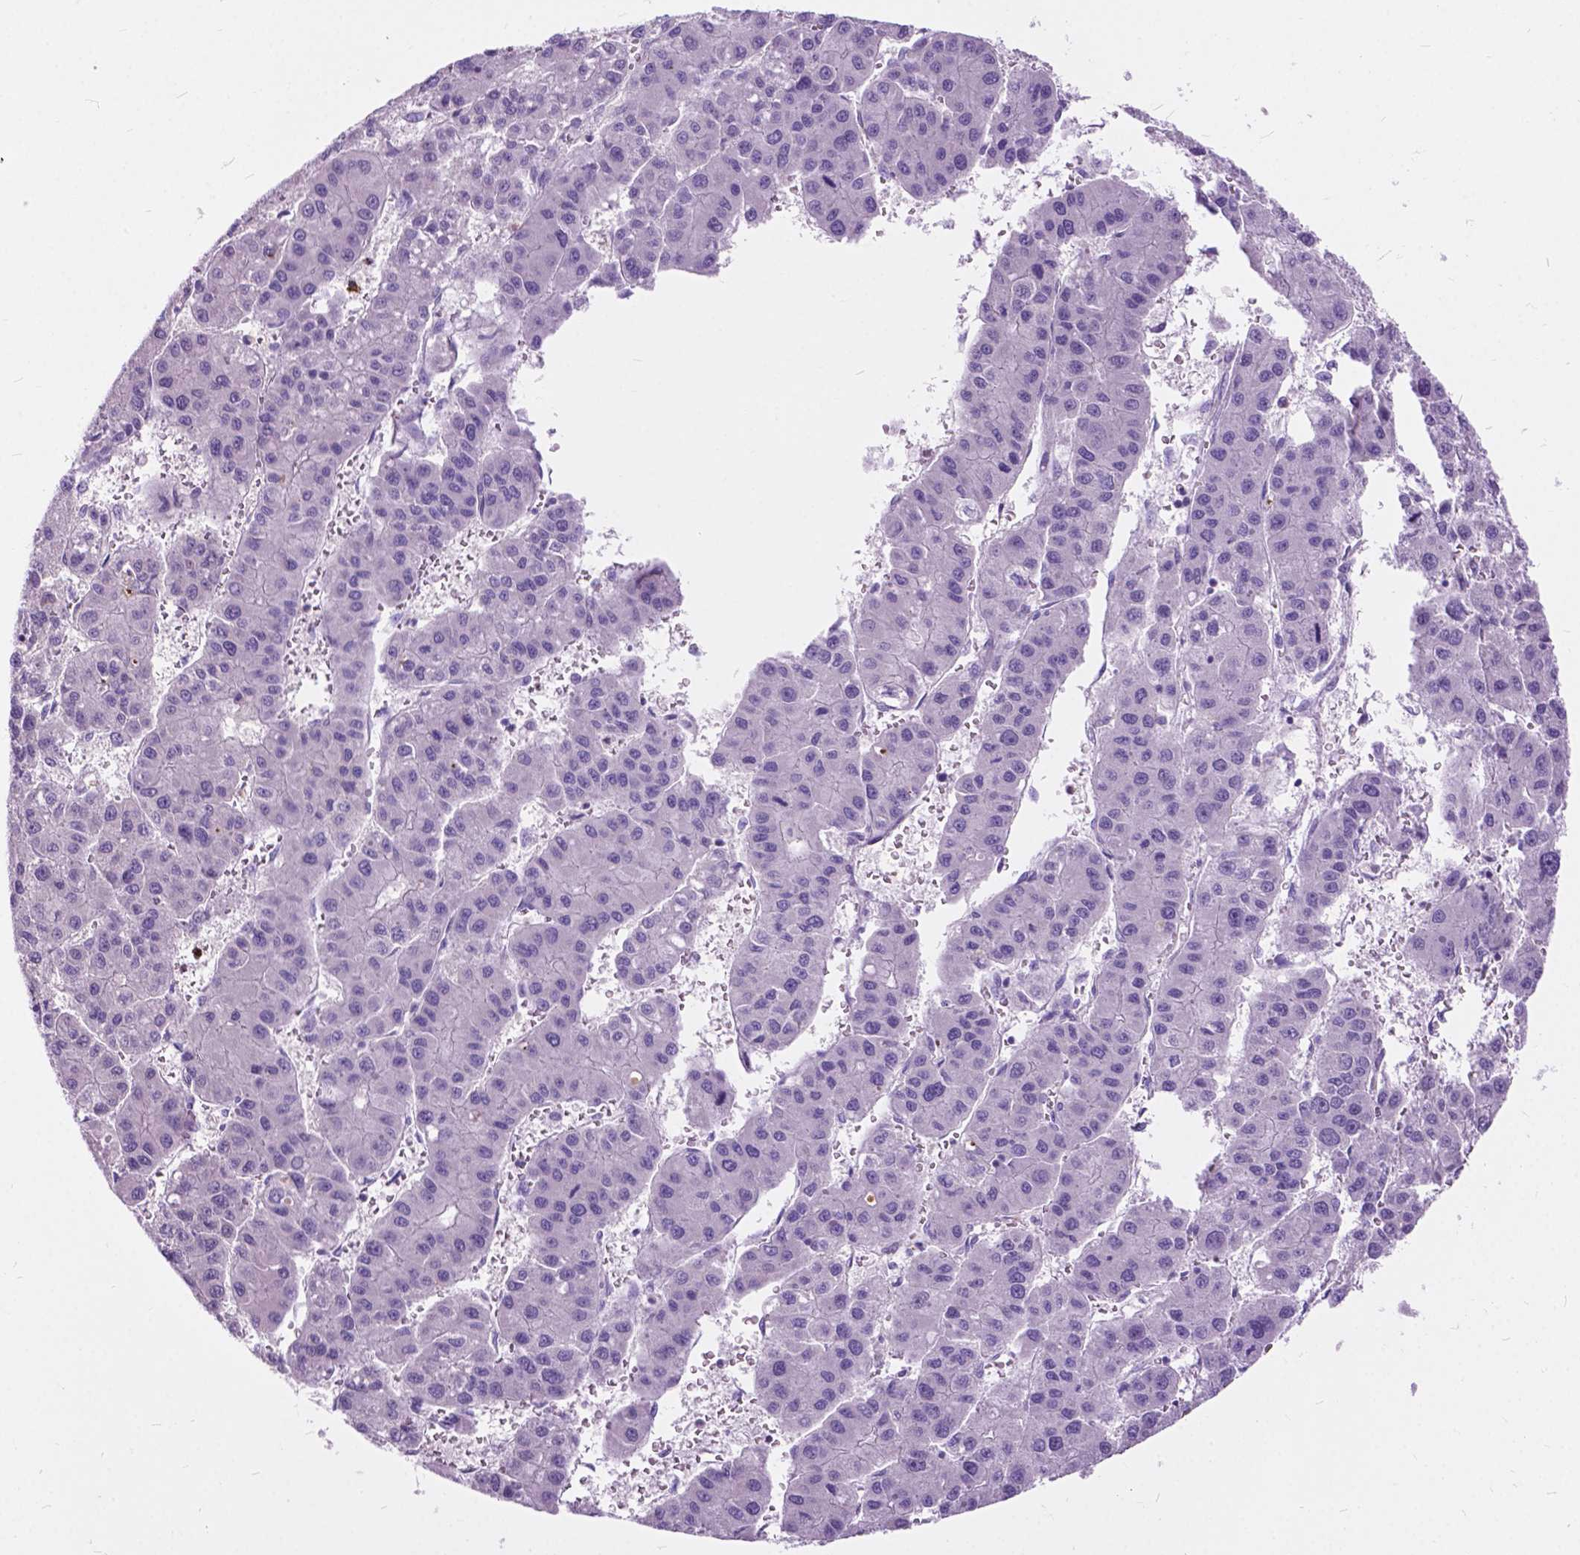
{"staining": {"intensity": "negative", "quantity": "none", "location": "none"}, "tissue": "liver cancer", "cell_type": "Tumor cells", "image_type": "cancer", "snomed": [{"axis": "morphology", "description": "Carcinoma, Hepatocellular, NOS"}, {"axis": "topography", "description": "Liver"}], "caption": "Protein analysis of liver cancer (hepatocellular carcinoma) reveals no significant expression in tumor cells.", "gene": "PRR35", "patient": {"sex": "male", "age": 73}}